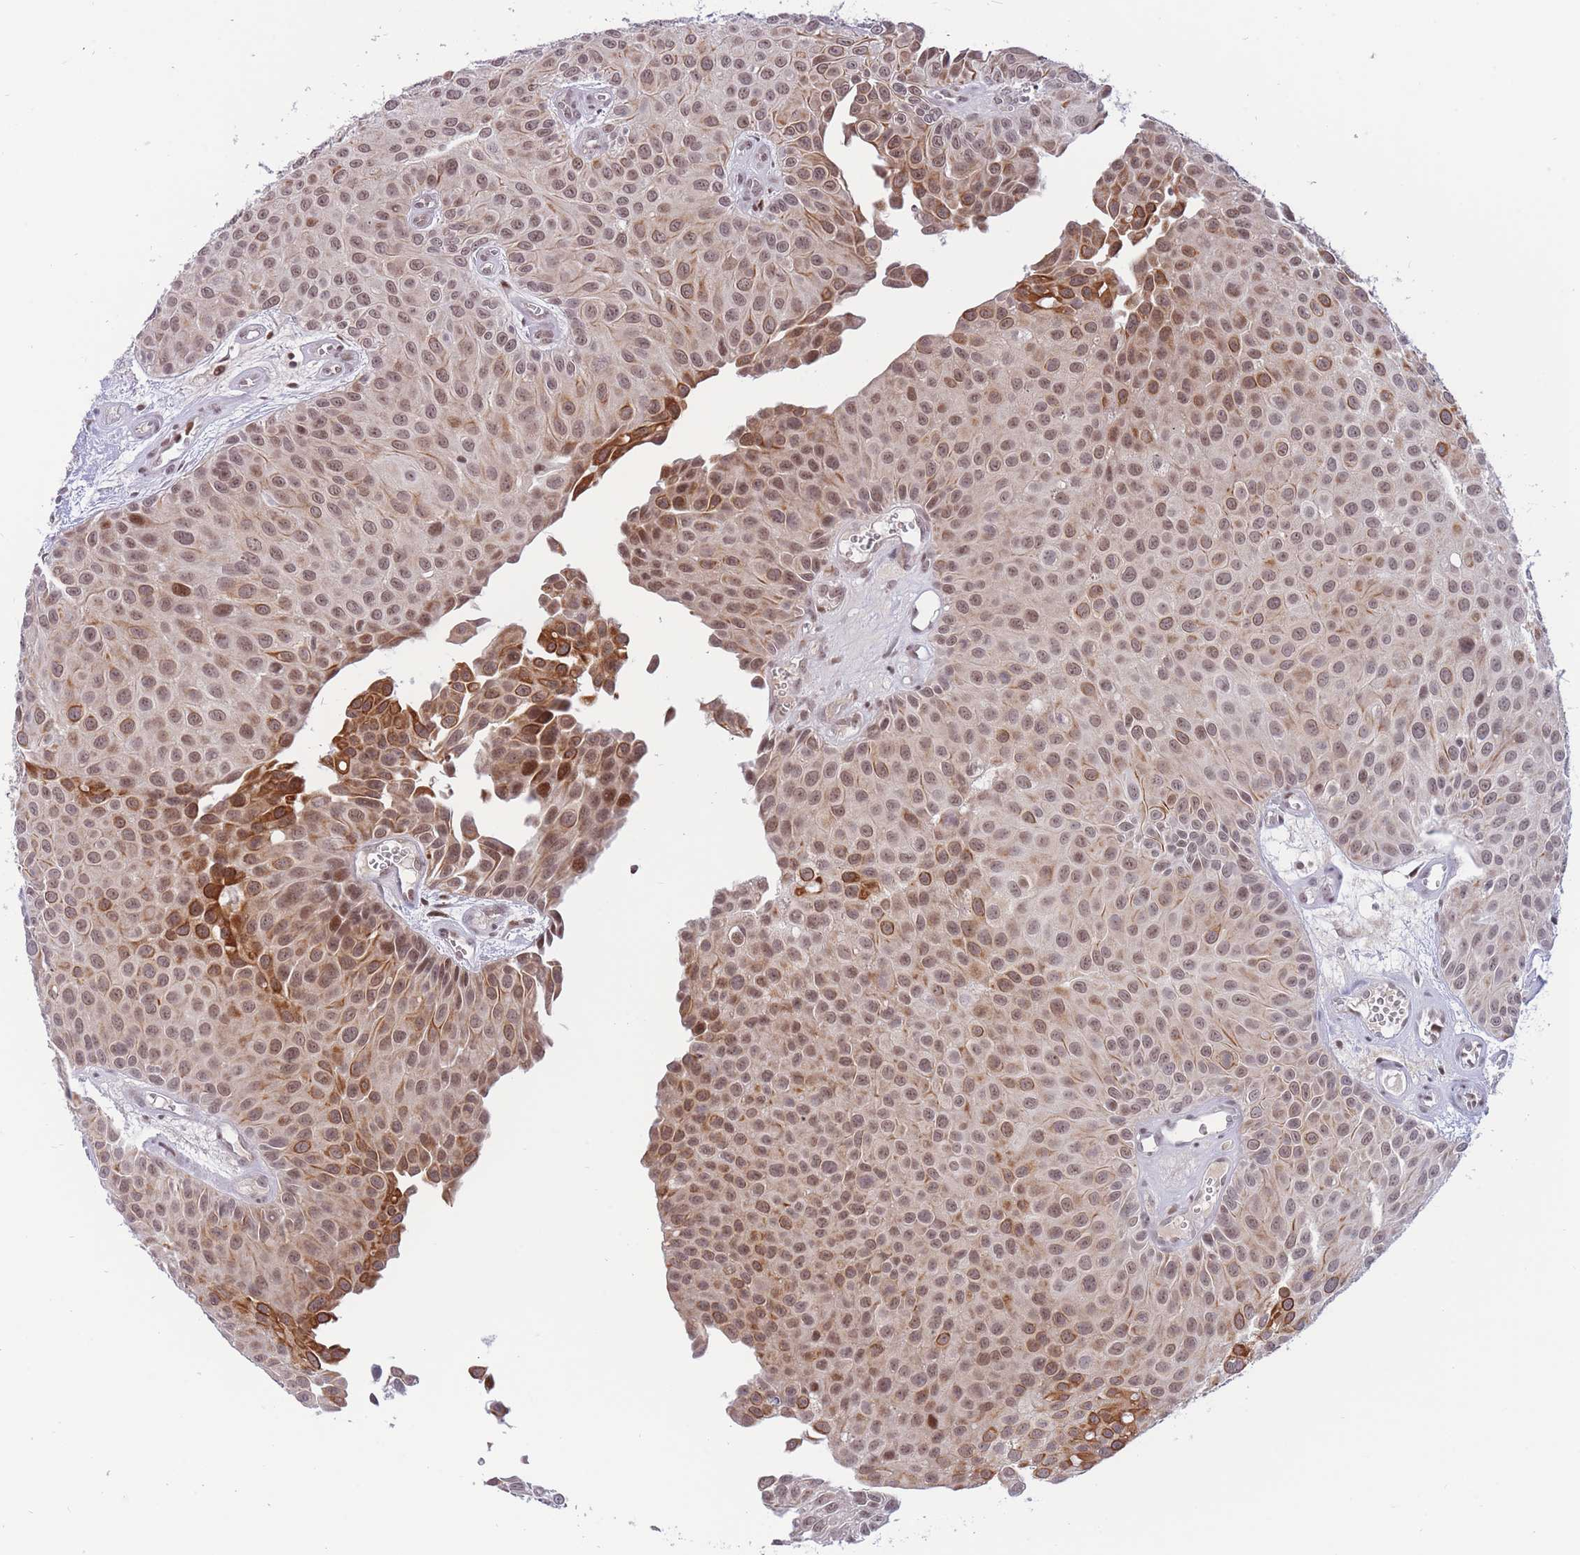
{"staining": {"intensity": "moderate", "quantity": ">75%", "location": "nuclear"}, "tissue": "urothelial cancer", "cell_type": "Tumor cells", "image_type": "cancer", "snomed": [{"axis": "morphology", "description": "Urothelial carcinoma, Low grade"}, {"axis": "topography", "description": "Urinary bladder"}], "caption": "A high-resolution image shows immunohistochemistry staining of low-grade urothelial carcinoma, which demonstrates moderate nuclear positivity in approximately >75% of tumor cells.", "gene": "TARBP2", "patient": {"sex": "male", "age": 88}}